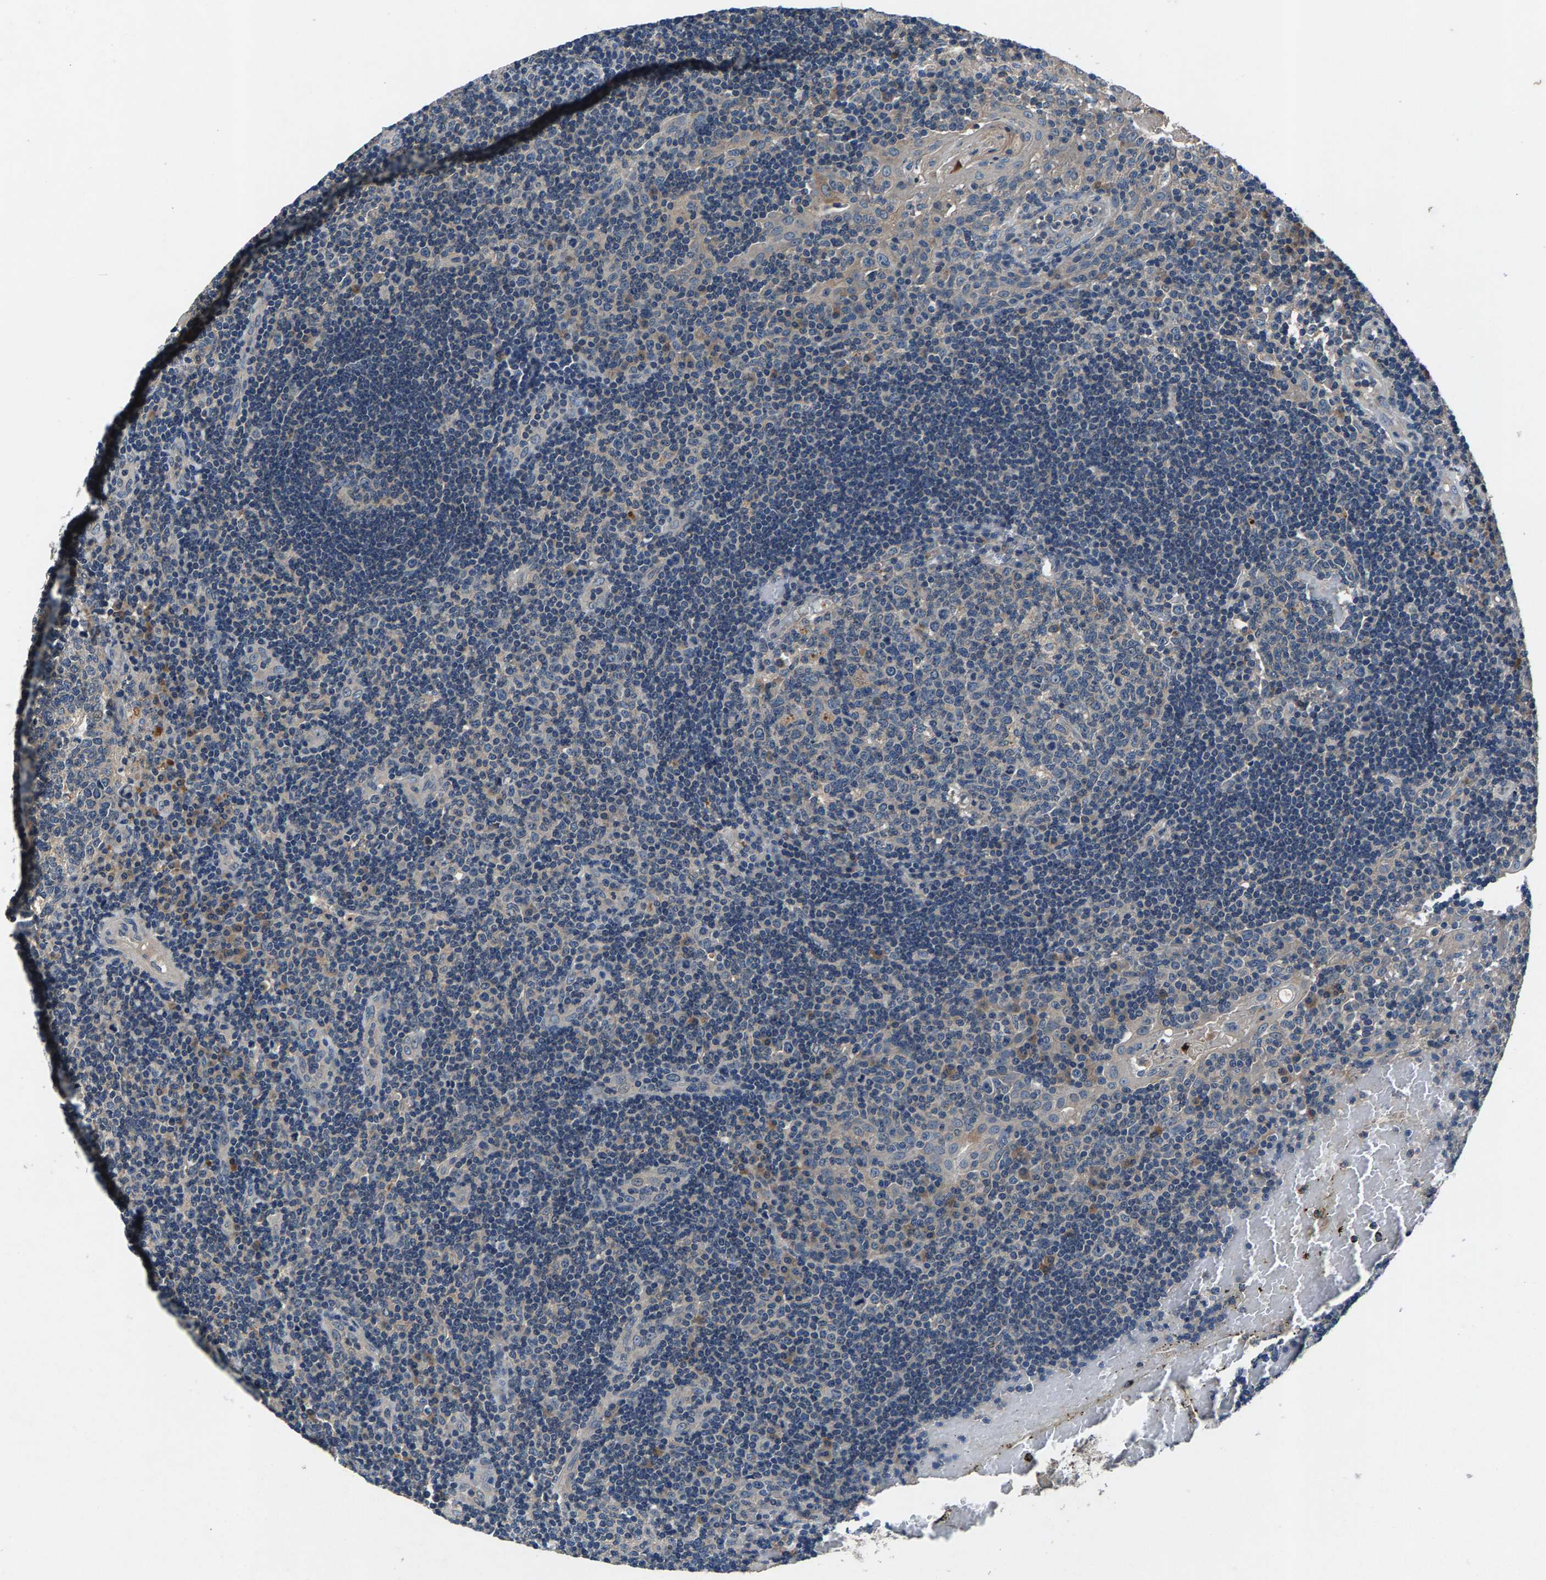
{"staining": {"intensity": "weak", "quantity": "<25%", "location": "cytoplasmic/membranous"}, "tissue": "tonsil", "cell_type": "Germinal center cells", "image_type": "normal", "snomed": [{"axis": "morphology", "description": "Normal tissue, NOS"}, {"axis": "topography", "description": "Tonsil"}], "caption": "This is an IHC photomicrograph of normal human tonsil. There is no staining in germinal center cells.", "gene": "PRXL2C", "patient": {"sex": "female", "age": 40}}